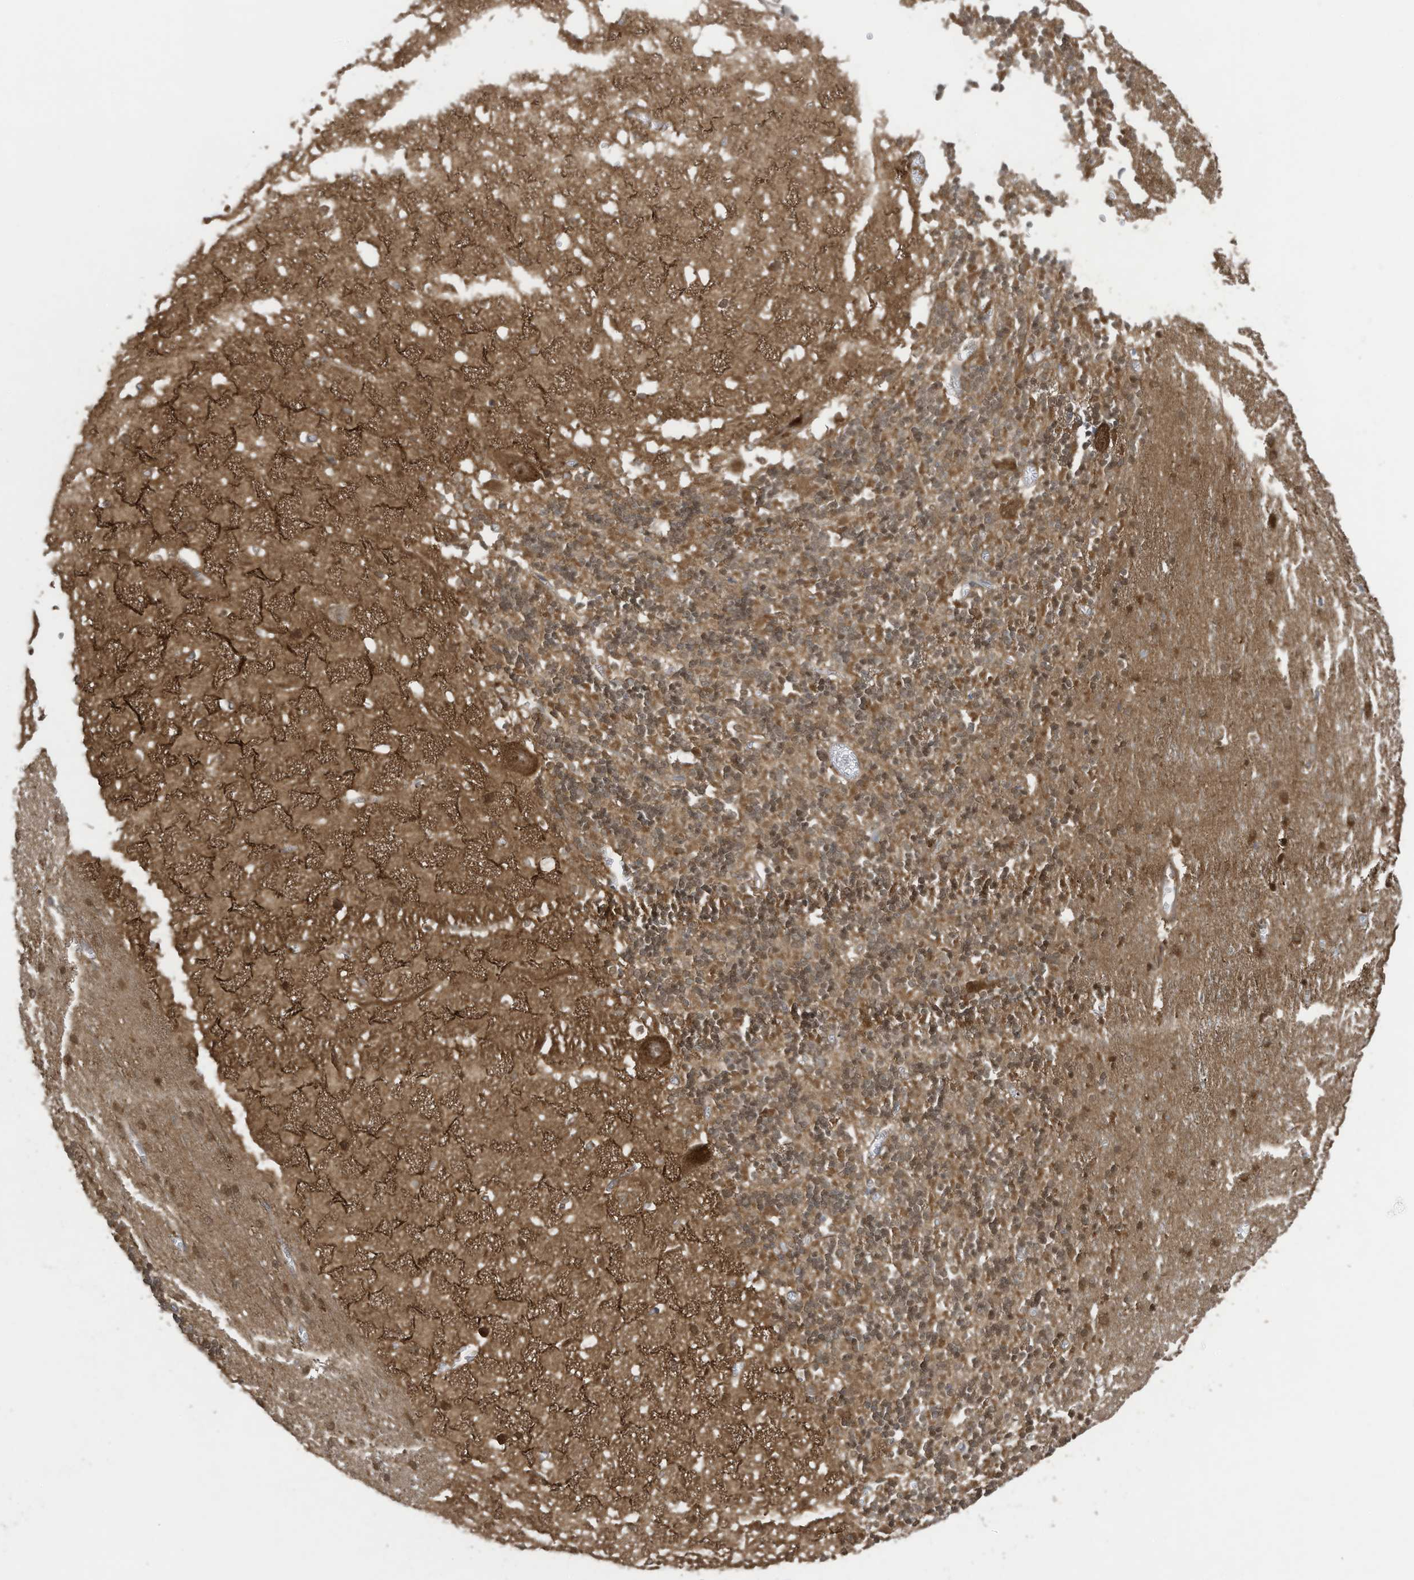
{"staining": {"intensity": "moderate", "quantity": ">75%", "location": "cytoplasmic/membranous,nuclear"}, "tissue": "cerebellum", "cell_type": "Cells in granular layer", "image_type": "normal", "snomed": [{"axis": "morphology", "description": "Normal tissue, NOS"}, {"axis": "topography", "description": "Cerebellum"}], "caption": "The photomicrograph exhibits staining of benign cerebellum, revealing moderate cytoplasmic/membranous,nuclear protein expression (brown color) within cells in granular layer.", "gene": "OLA1", "patient": {"sex": "male", "age": 37}}